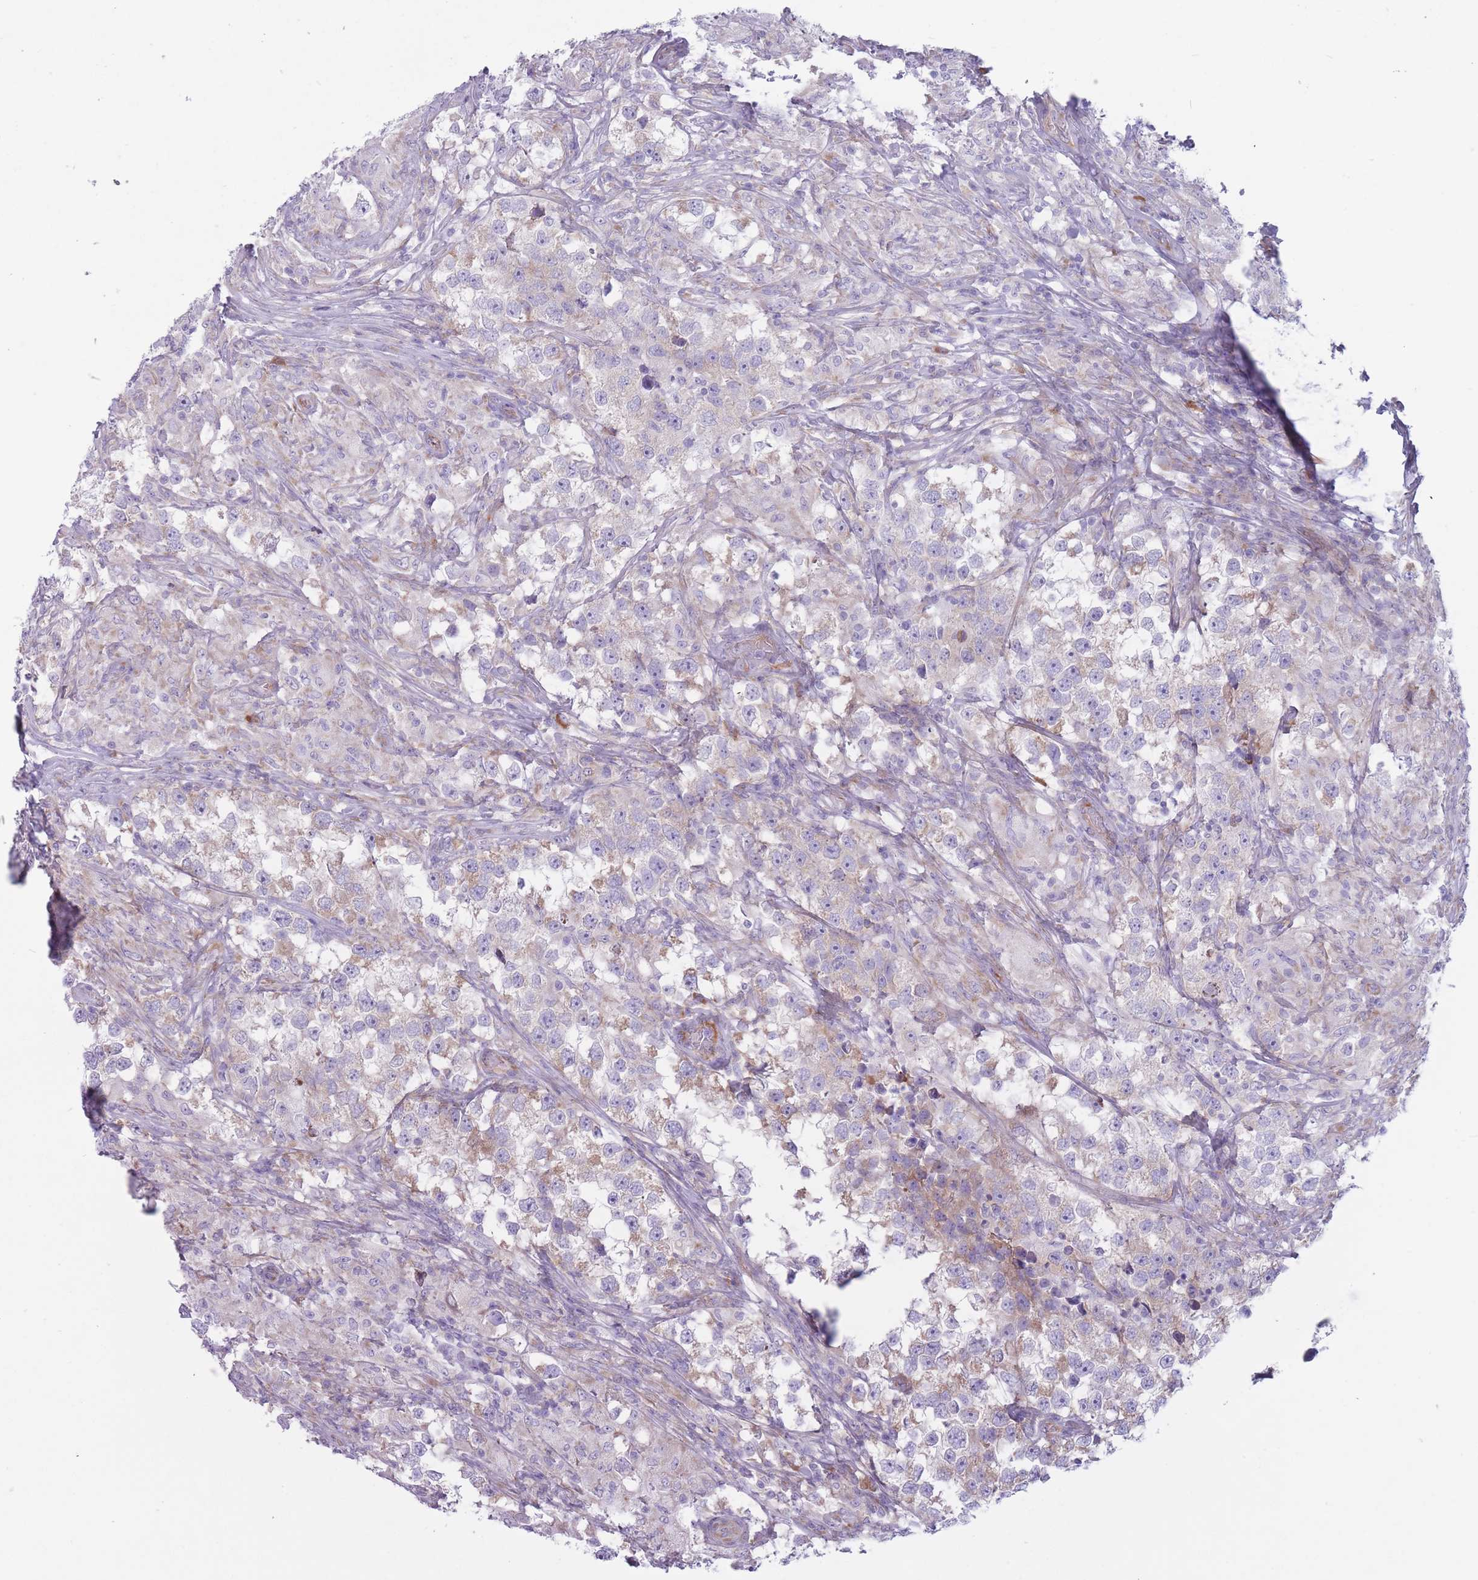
{"staining": {"intensity": "weak", "quantity": "25%-75%", "location": "cytoplasmic/membranous"}, "tissue": "testis cancer", "cell_type": "Tumor cells", "image_type": "cancer", "snomed": [{"axis": "morphology", "description": "Seminoma, NOS"}, {"axis": "topography", "description": "Testis"}], "caption": "Testis cancer (seminoma) stained with immunohistochemistry shows weak cytoplasmic/membranous staining in about 25%-75% of tumor cells. Ihc stains the protein of interest in brown and the nuclei are stained blue.", "gene": "RPL18", "patient": {"sex": "male", "age": 46}}